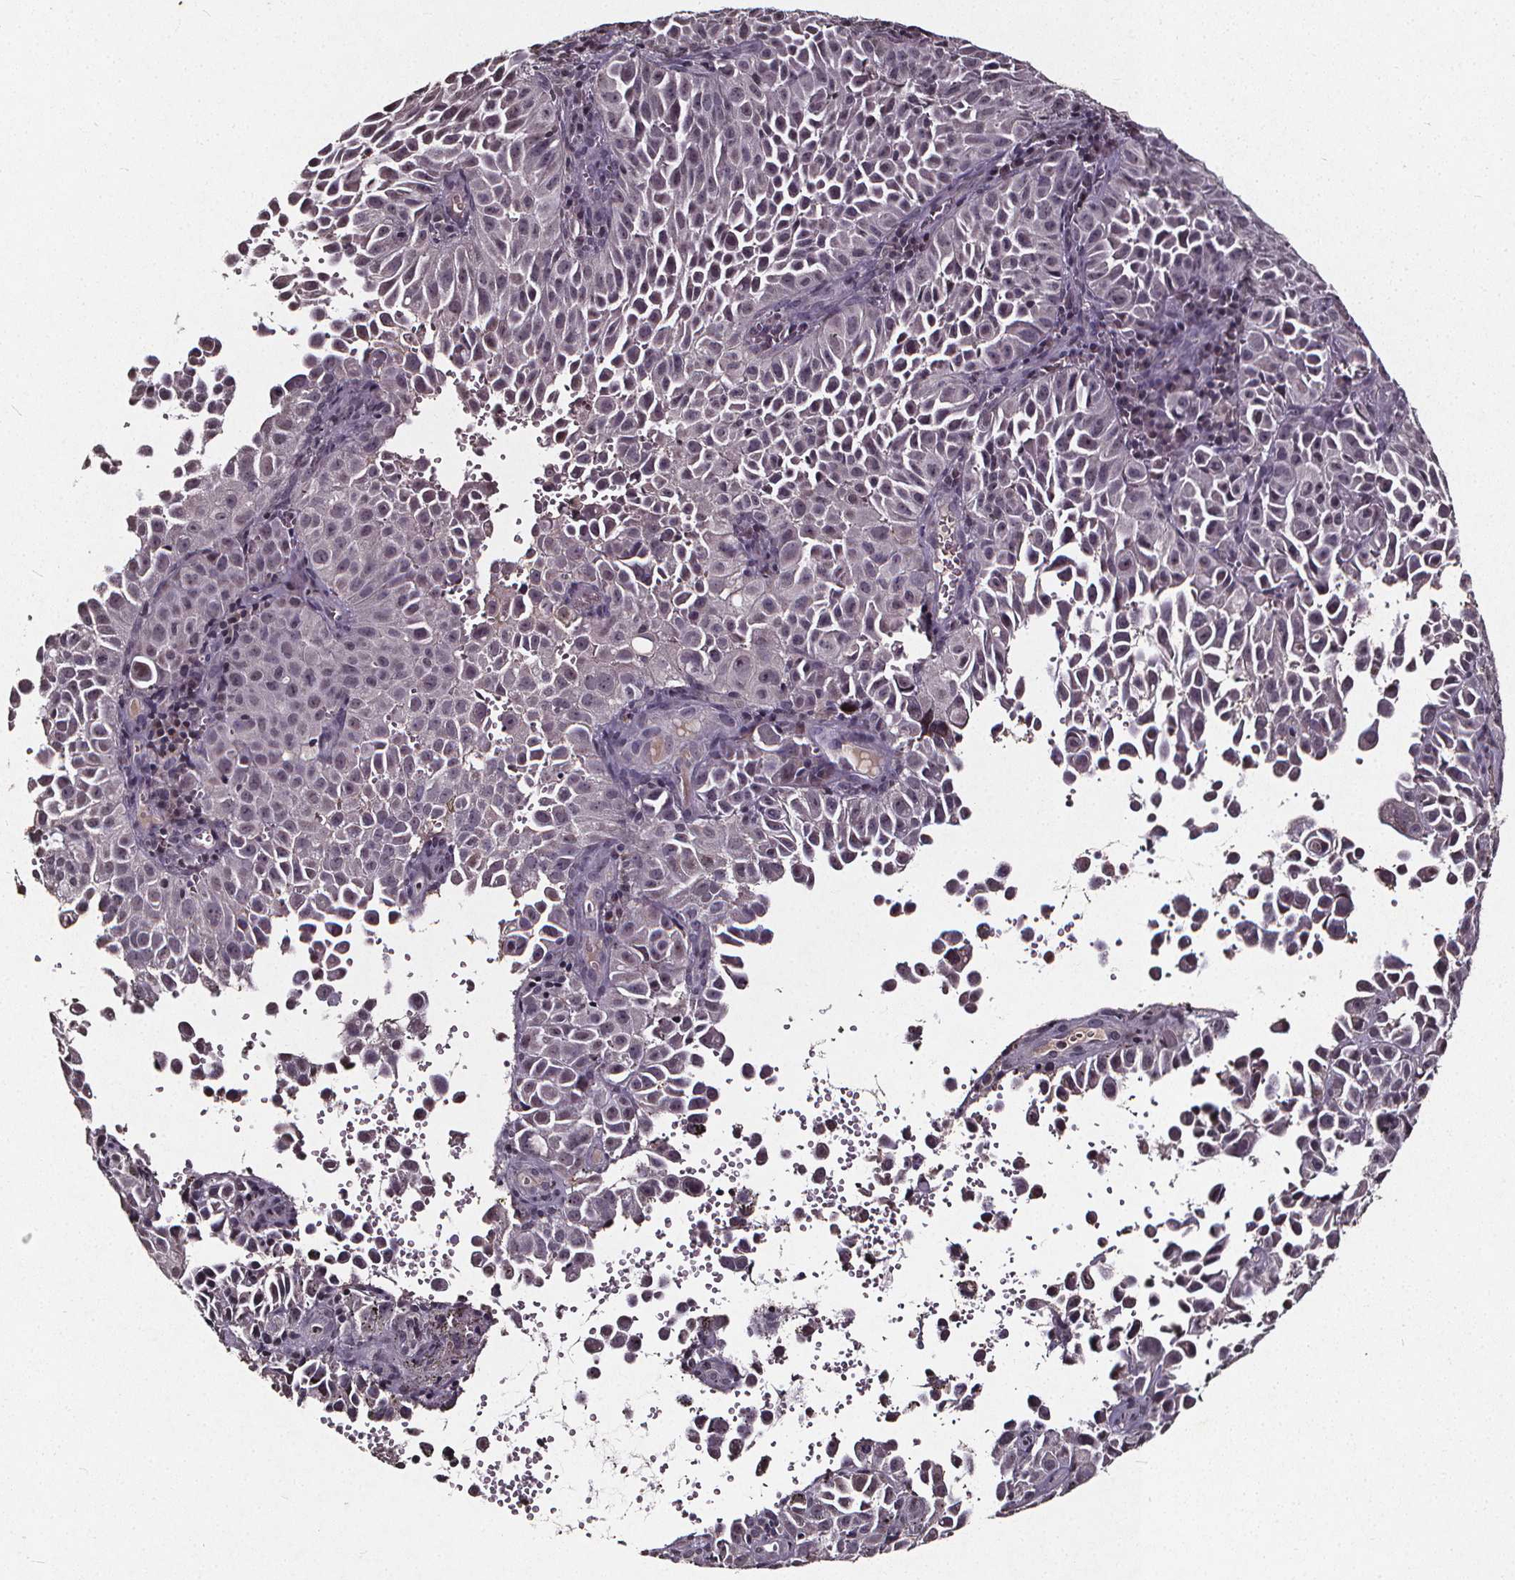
{"staining": {"intensity": "weak", "quantity": "<25%", "location": "nuclear"}, "tissue": "cervical cancer", "cell_type": "Tumor cells", "image_type": "cancer", "snomed": [{"axis": "morphology", "description": "Squamous cell carcinoma, NOS"}, {"axis": "topography", "description": "Cervix"}], "caption": "An image of cervical squamous cell carcinoma stained for a protein displays no brown staining in tumor cells.", "gene": "SPAG8", "patient": {"sex": "female", "age": 55}}